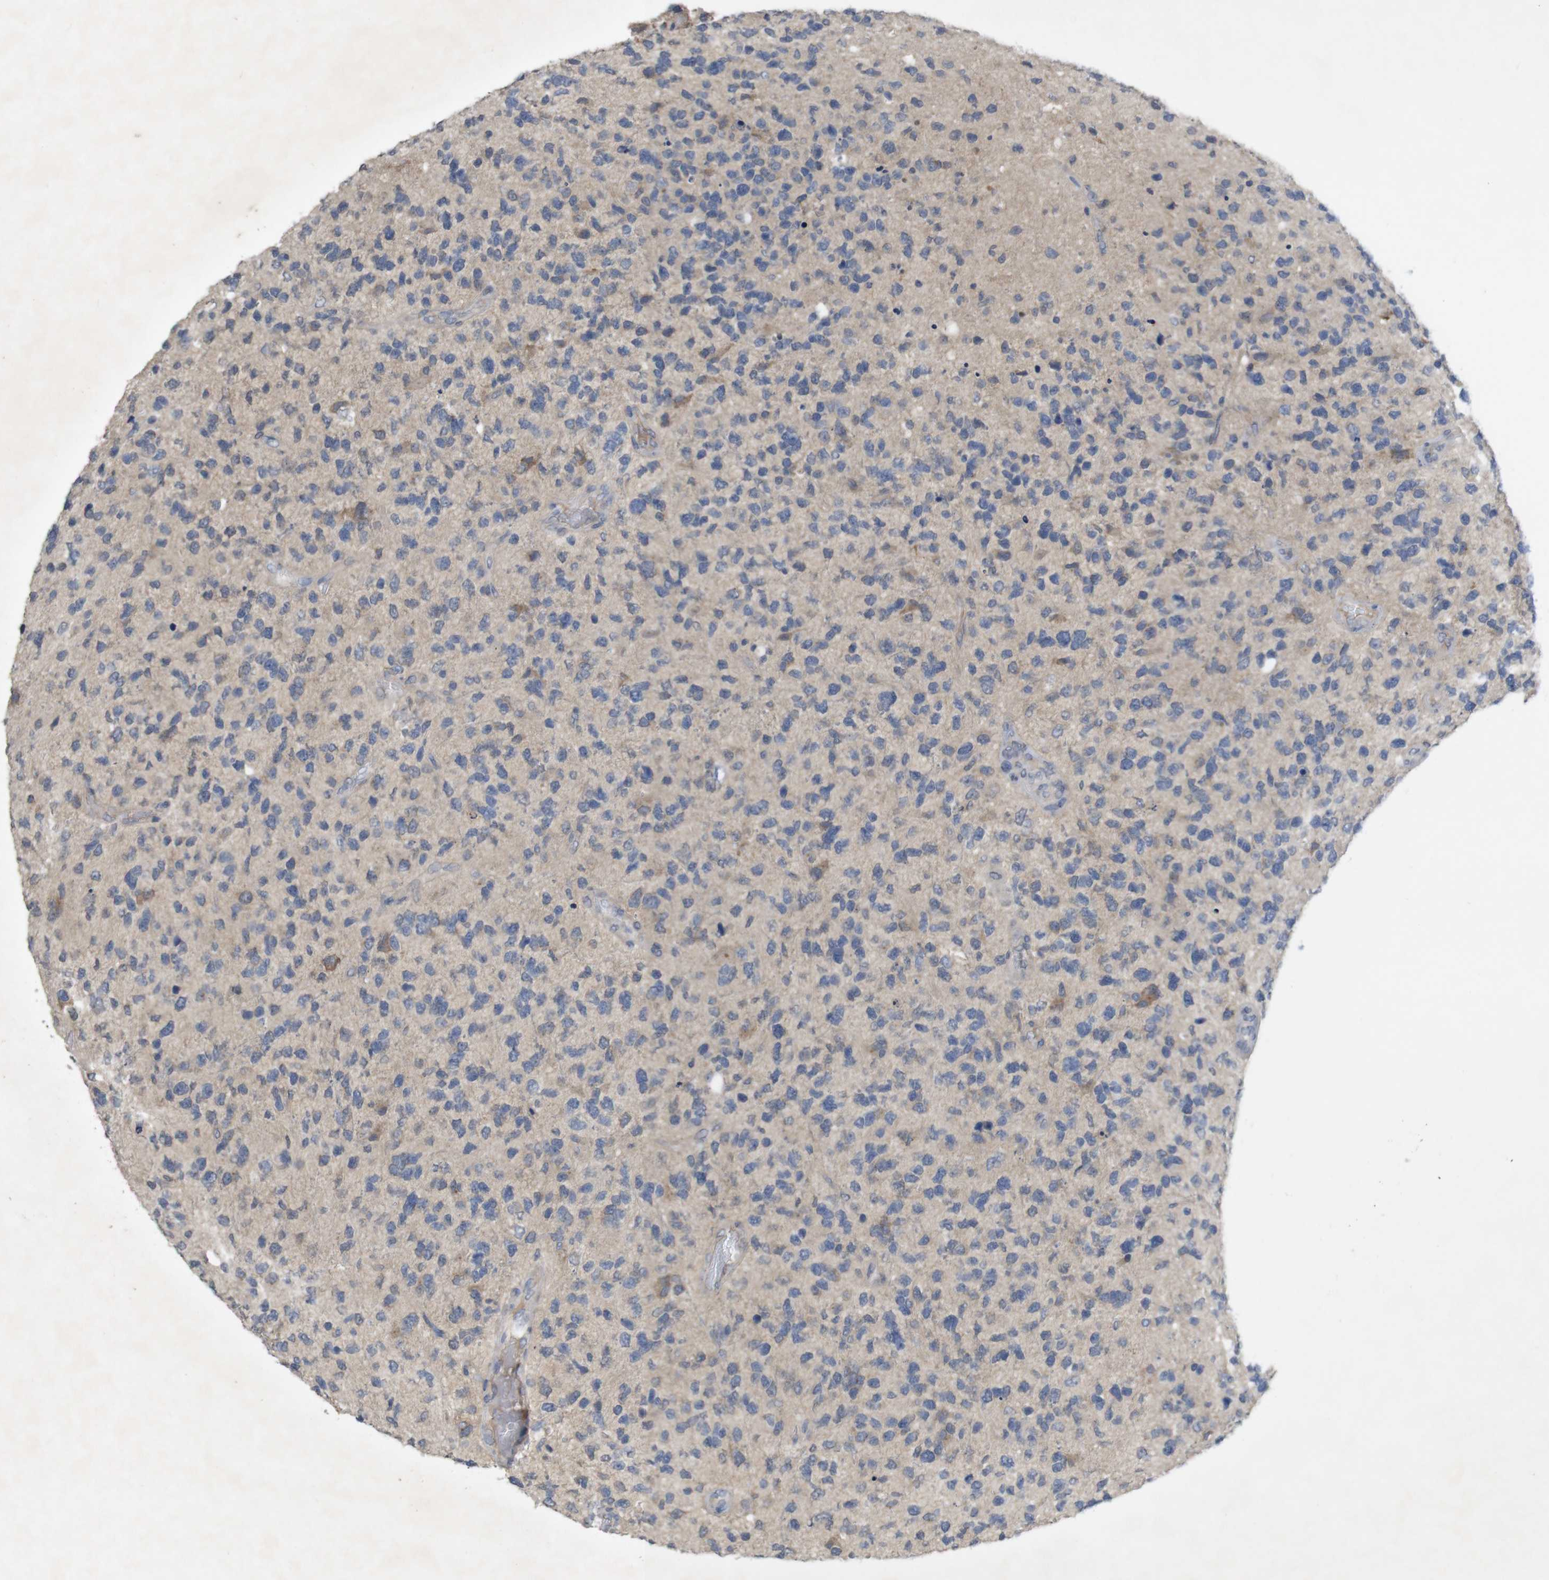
{"staining": {"intensity": "moderate", "quantity": "<25%", "location": "cytoplasmic/membranous"}, "tissue": "glioma", "cell_type": "Tumor cells", "image_type": "cancer", "snomed": [{"axis": "morphology", "description": "Glioma, malignant, High grade"}, {"axis": "topography", "description": "Brain"}], "caption": "A micrograph of glioma stained for a protein displays moderate cytoplasmic/membranous brown staining in tumor cells.", "gene": "BCAR3", "patient": {"sex": "female", "age": 58}}